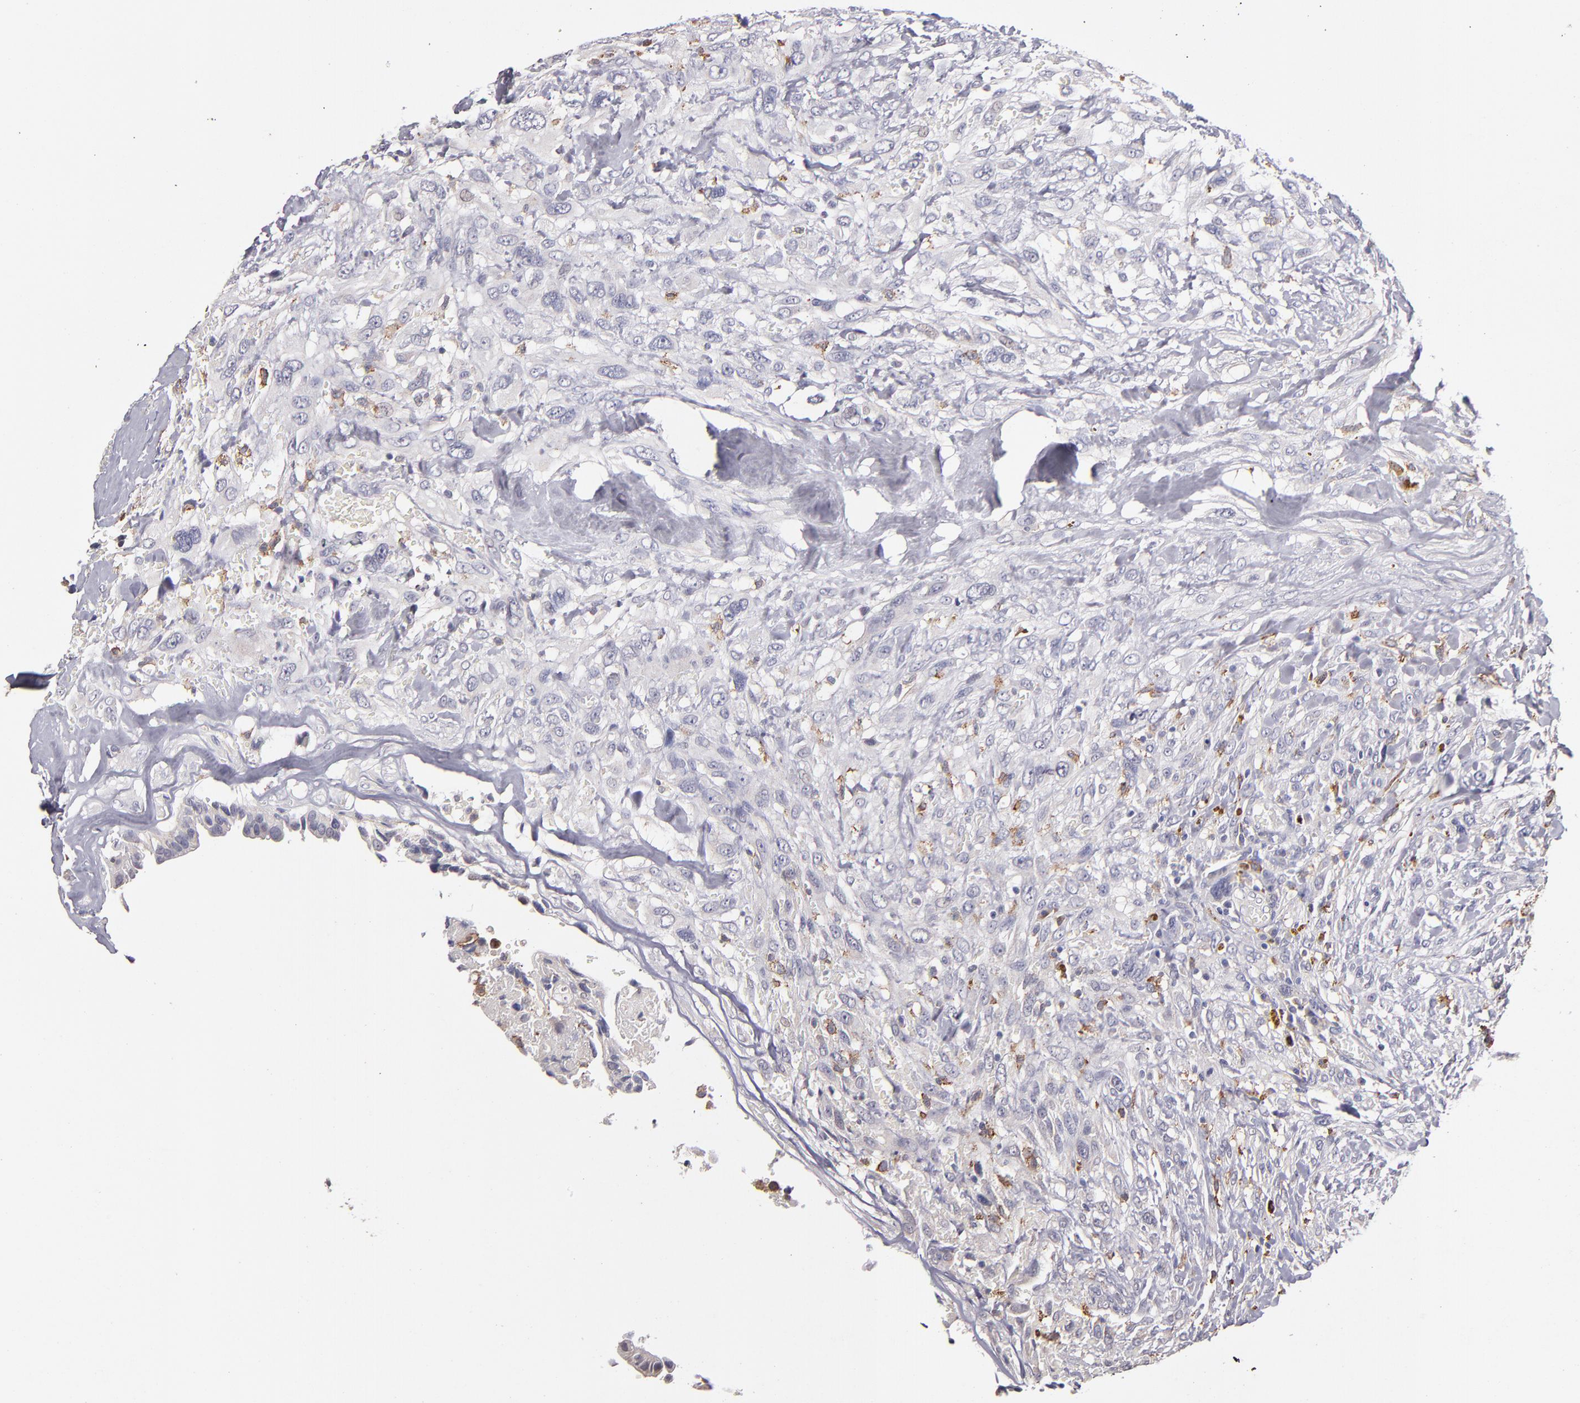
{"staining": {"intensity": "weak", "quantity": "<25%", "location": "cytoplasmic/membranous"}, "tissue": "breast cancer", "cell_type": "Tumor cells", "image_type": "cancer", "snomed": [{"axis": "morphology", "description": "Neoplasm, malignant, NOS"}, {"axis": "topography", "description": "Breast"}], "caption": "An image of malignant neoplasm (breast) stained for a protein displays no brown staining in tumor cells.", "gene": "GLDC", "patient": {"sex": "female", "age": 50}}